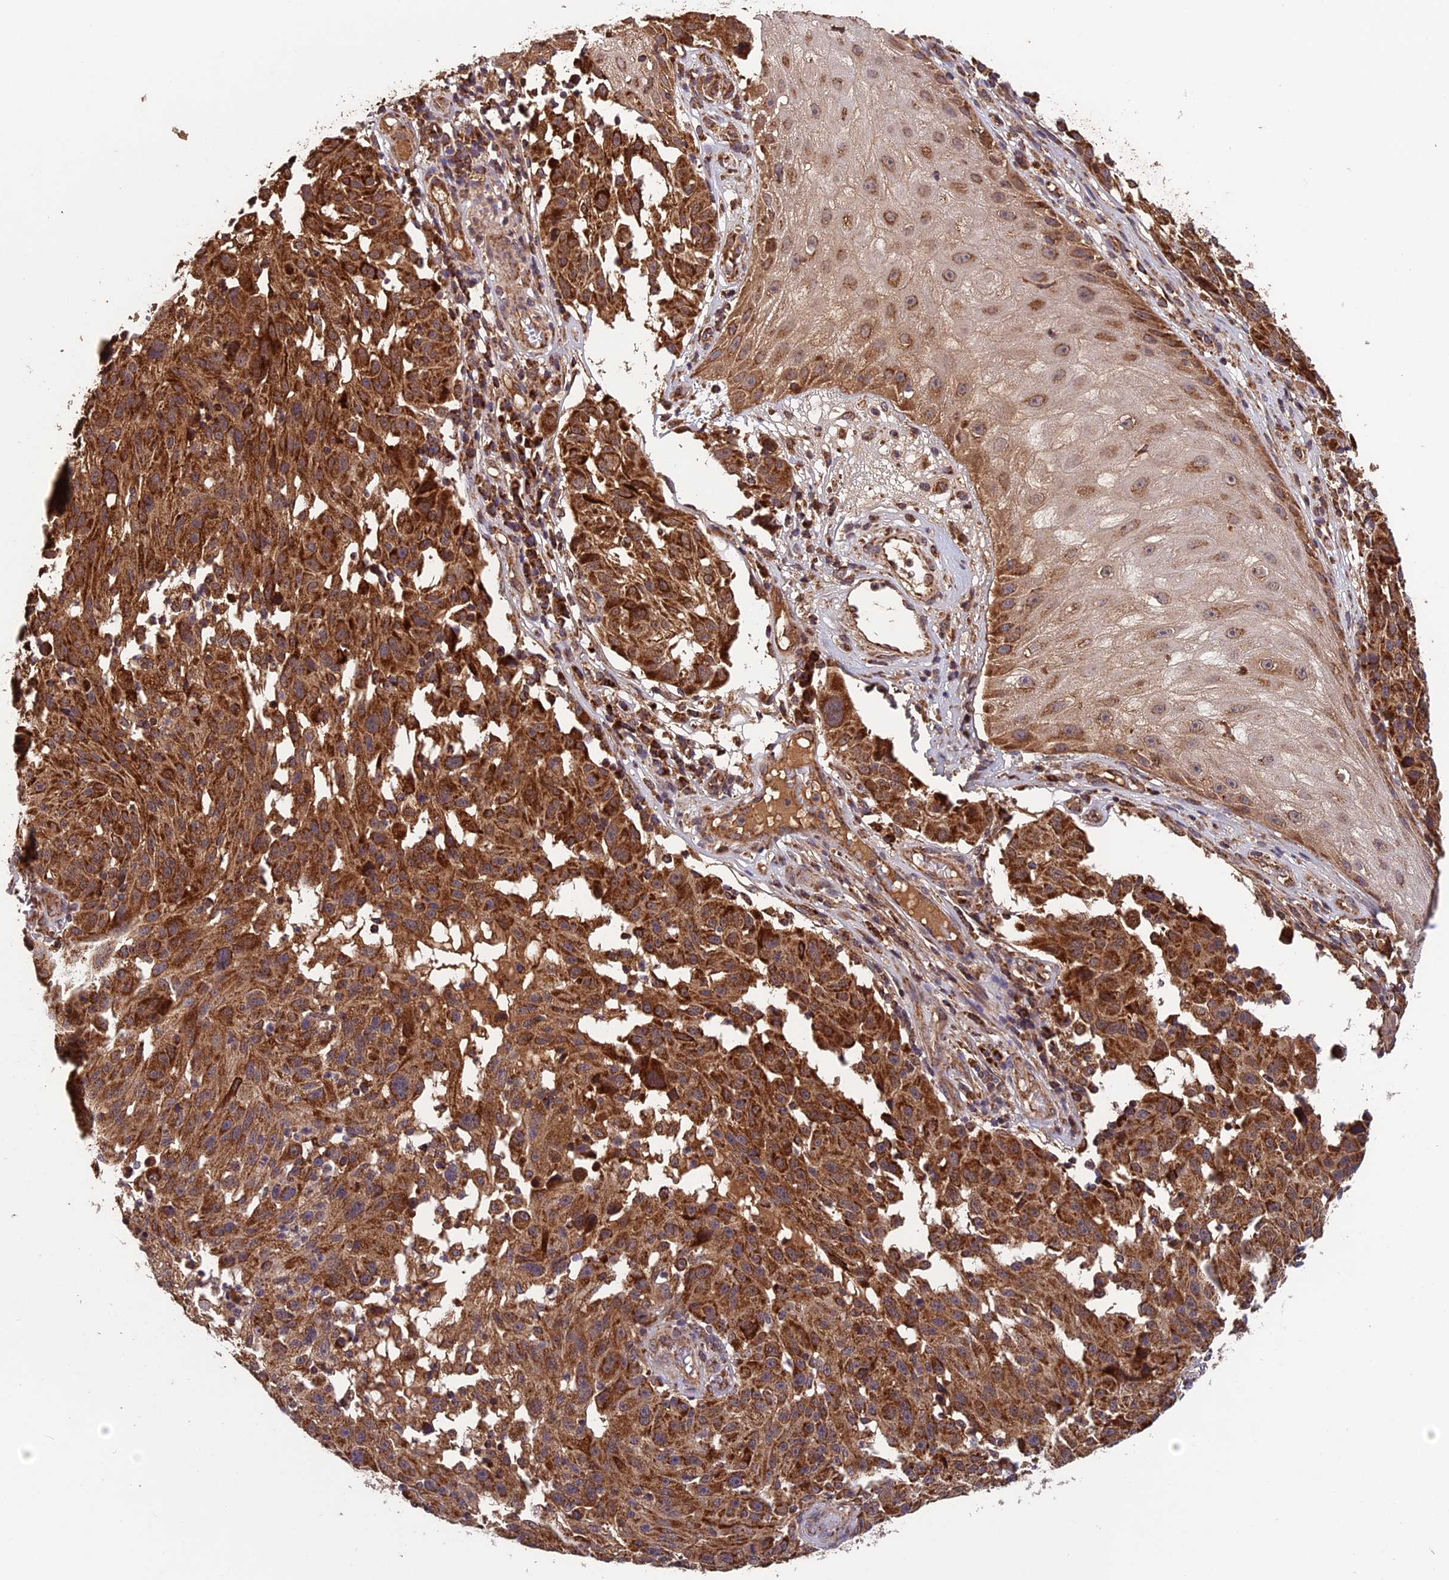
{"staining": {"intensity": "strong", "quantity": ">75%", "location": "cytoplasmic/membranous"}, "tissue": "melanoma", "cell_type": "Tumor cells", "image_type": "cancer", "snomed": [{"axis": "morphology", "description": "Malignant melanoma, NOS"}, {"axis": "topography", "description": "Skin"}], "caption": "A brown stain highlights strong cytoplasmic/membranous positivity of a protein in human melanoma tumor cells. Nuclei are stained in blue.", "gene": "CCDC15", "patient": {"sex": "male", "age": 53}}